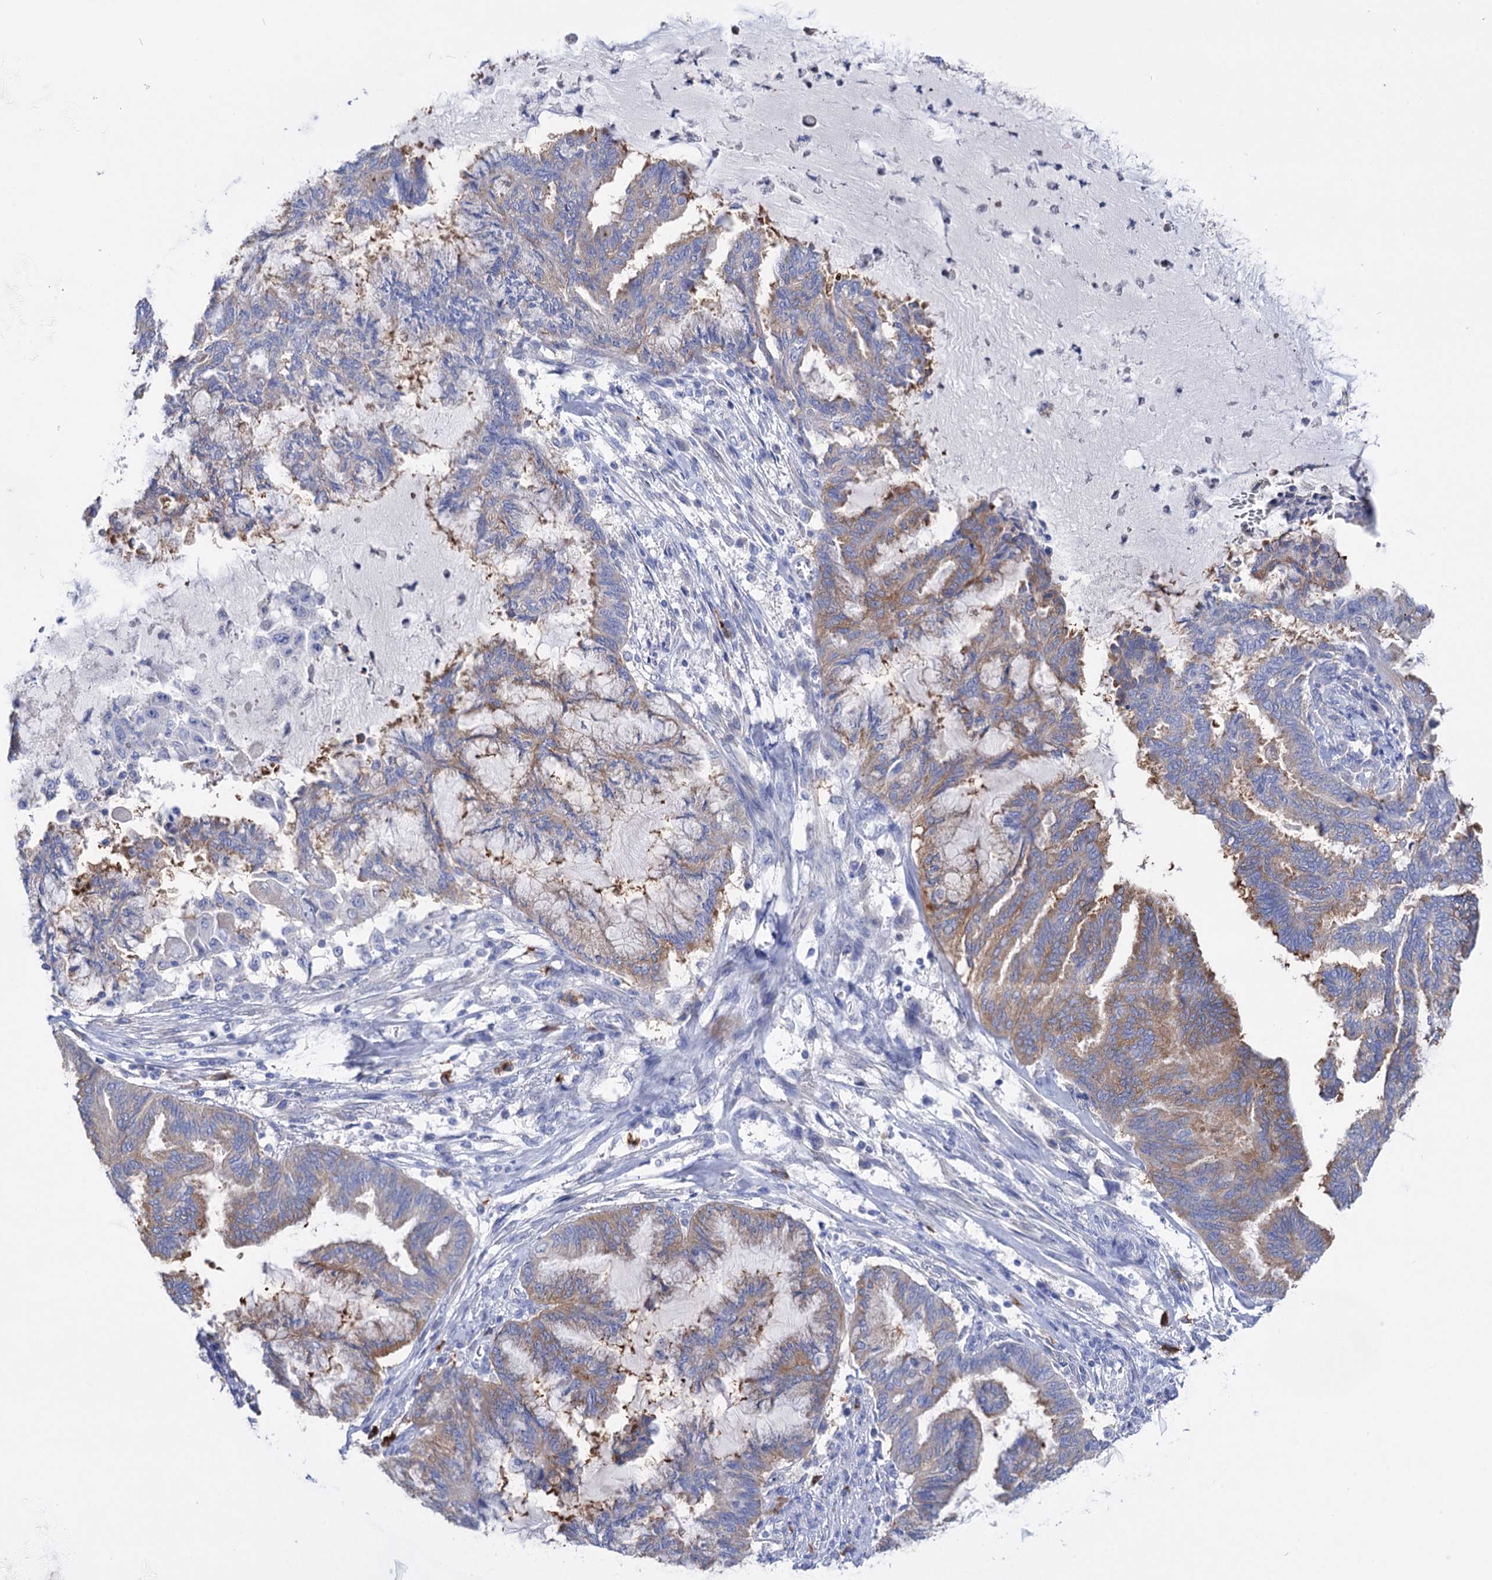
{"staining": {"intensity": "moderate", "quantity": "25%-75%", "location": "cytoplasmic/membranous"}, "tissue": "endometrial cancer", "cell_type": "Tumor cells", "image_type": "cancer", "snomed": [{"axis": "morphology", "description": "Adenocarcinoma, NOS"}, {"axis": "topography", "description": "Endometrium"}], "caption": "Brown immunohistochemical staining in human endometrial cancer demonstrates moderate cytoplasmic/membranous expression in about 25%-75% of tumor cells.", "gene": "BBS4", "patient": {"sex": "female", "age": 86}}